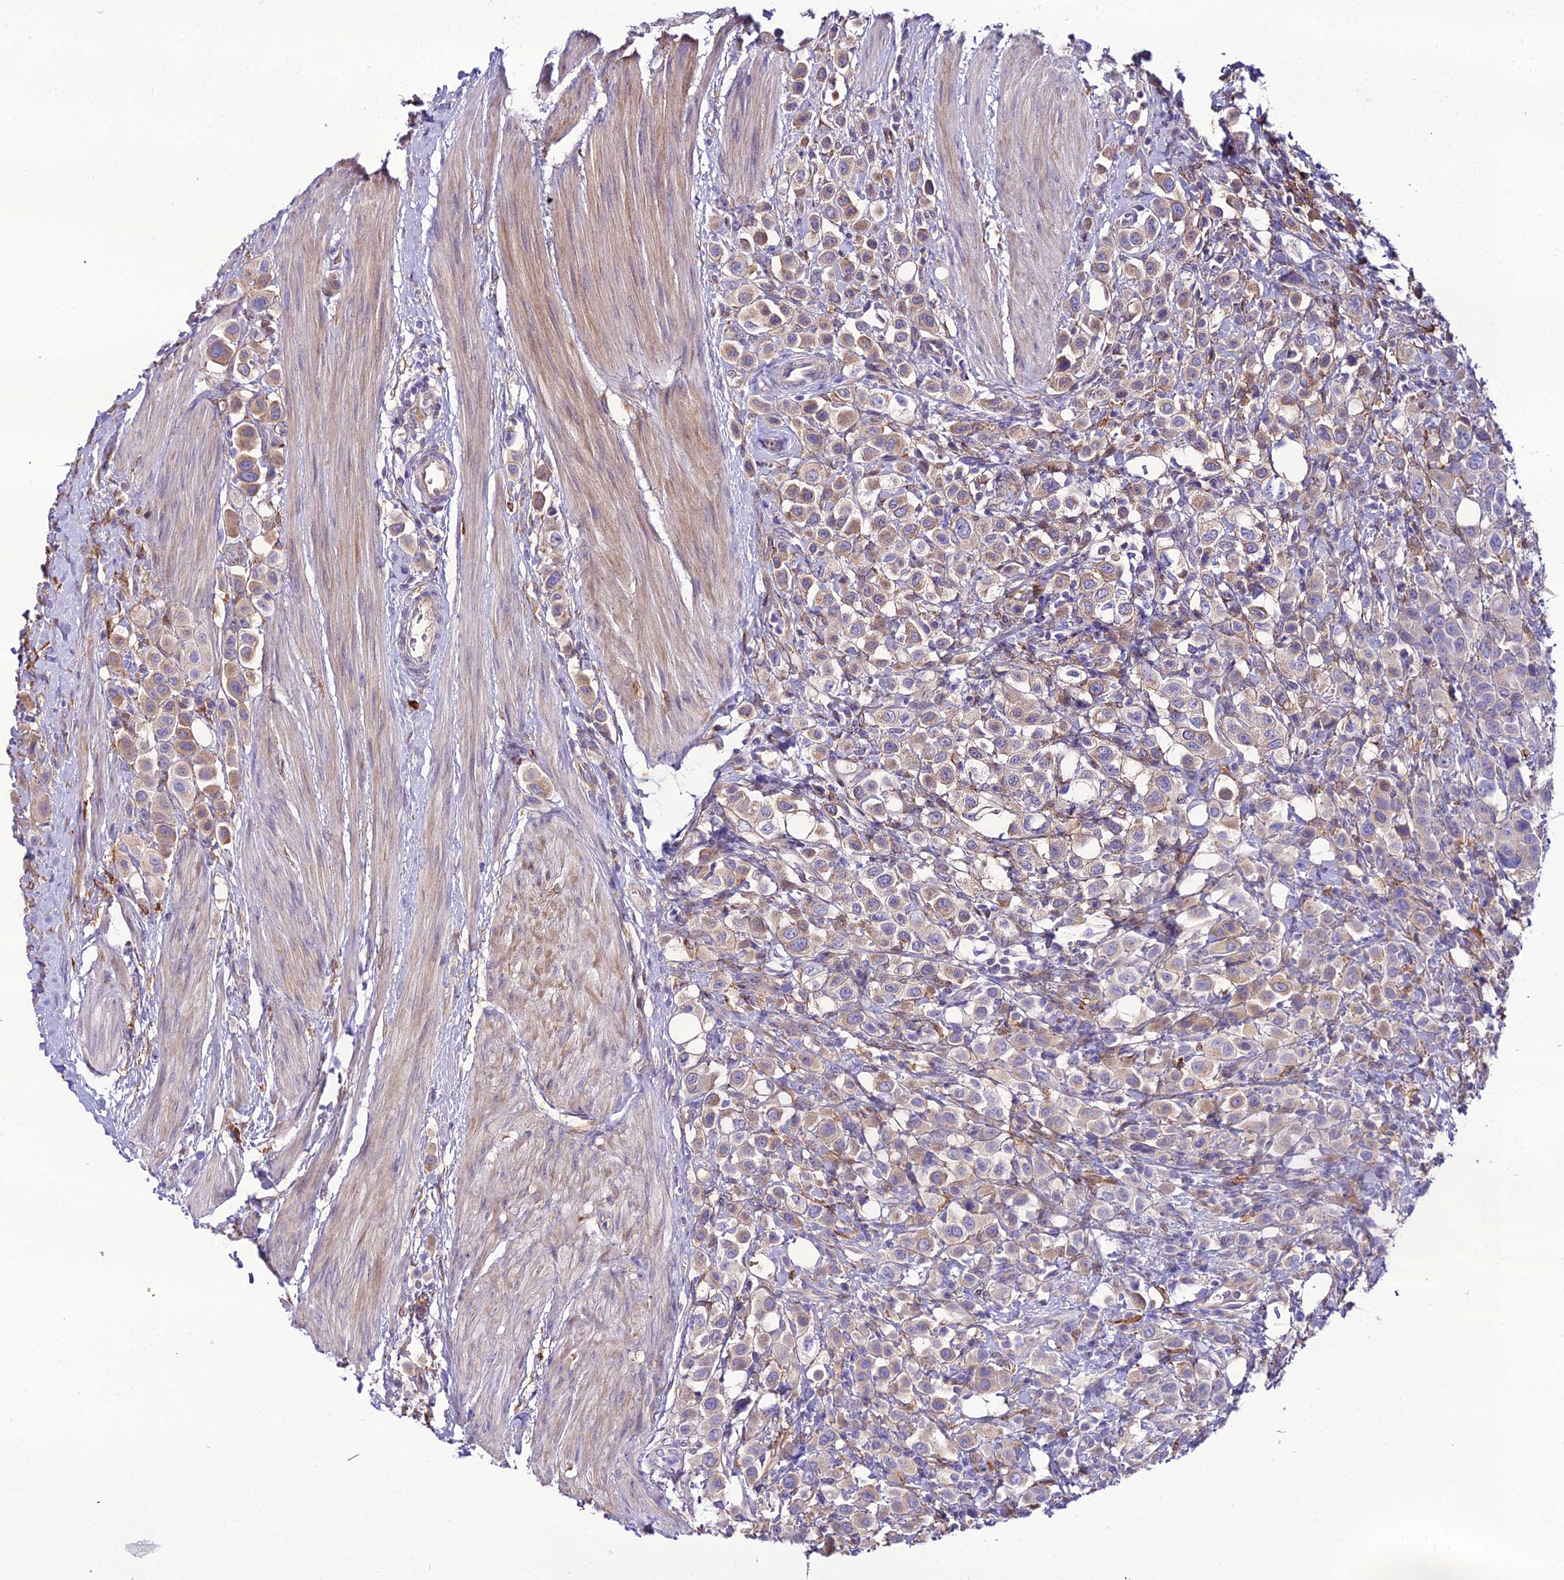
{"staining": {"intensity": "moderate", "quantity": "25%-75%", "location": "cytoplasmic/membranous"}, "tissue": "urothelial cancer", "cell_type": "Tumor cells", "image_type": "cancer", "snomed": [{"axis": "morphology", "description": "Urothelial carcinoma, High grade"}, {"axis": "topography", "description": "Urinary bladder"}], "caption": "A micrograph of urothelial cancer stained for a protein demonstrates moderate cytoplasmic/membranous brown staining in tumor cells.", "gene": "MB21D2", "patient": {"sex": "male", "age": 50}}